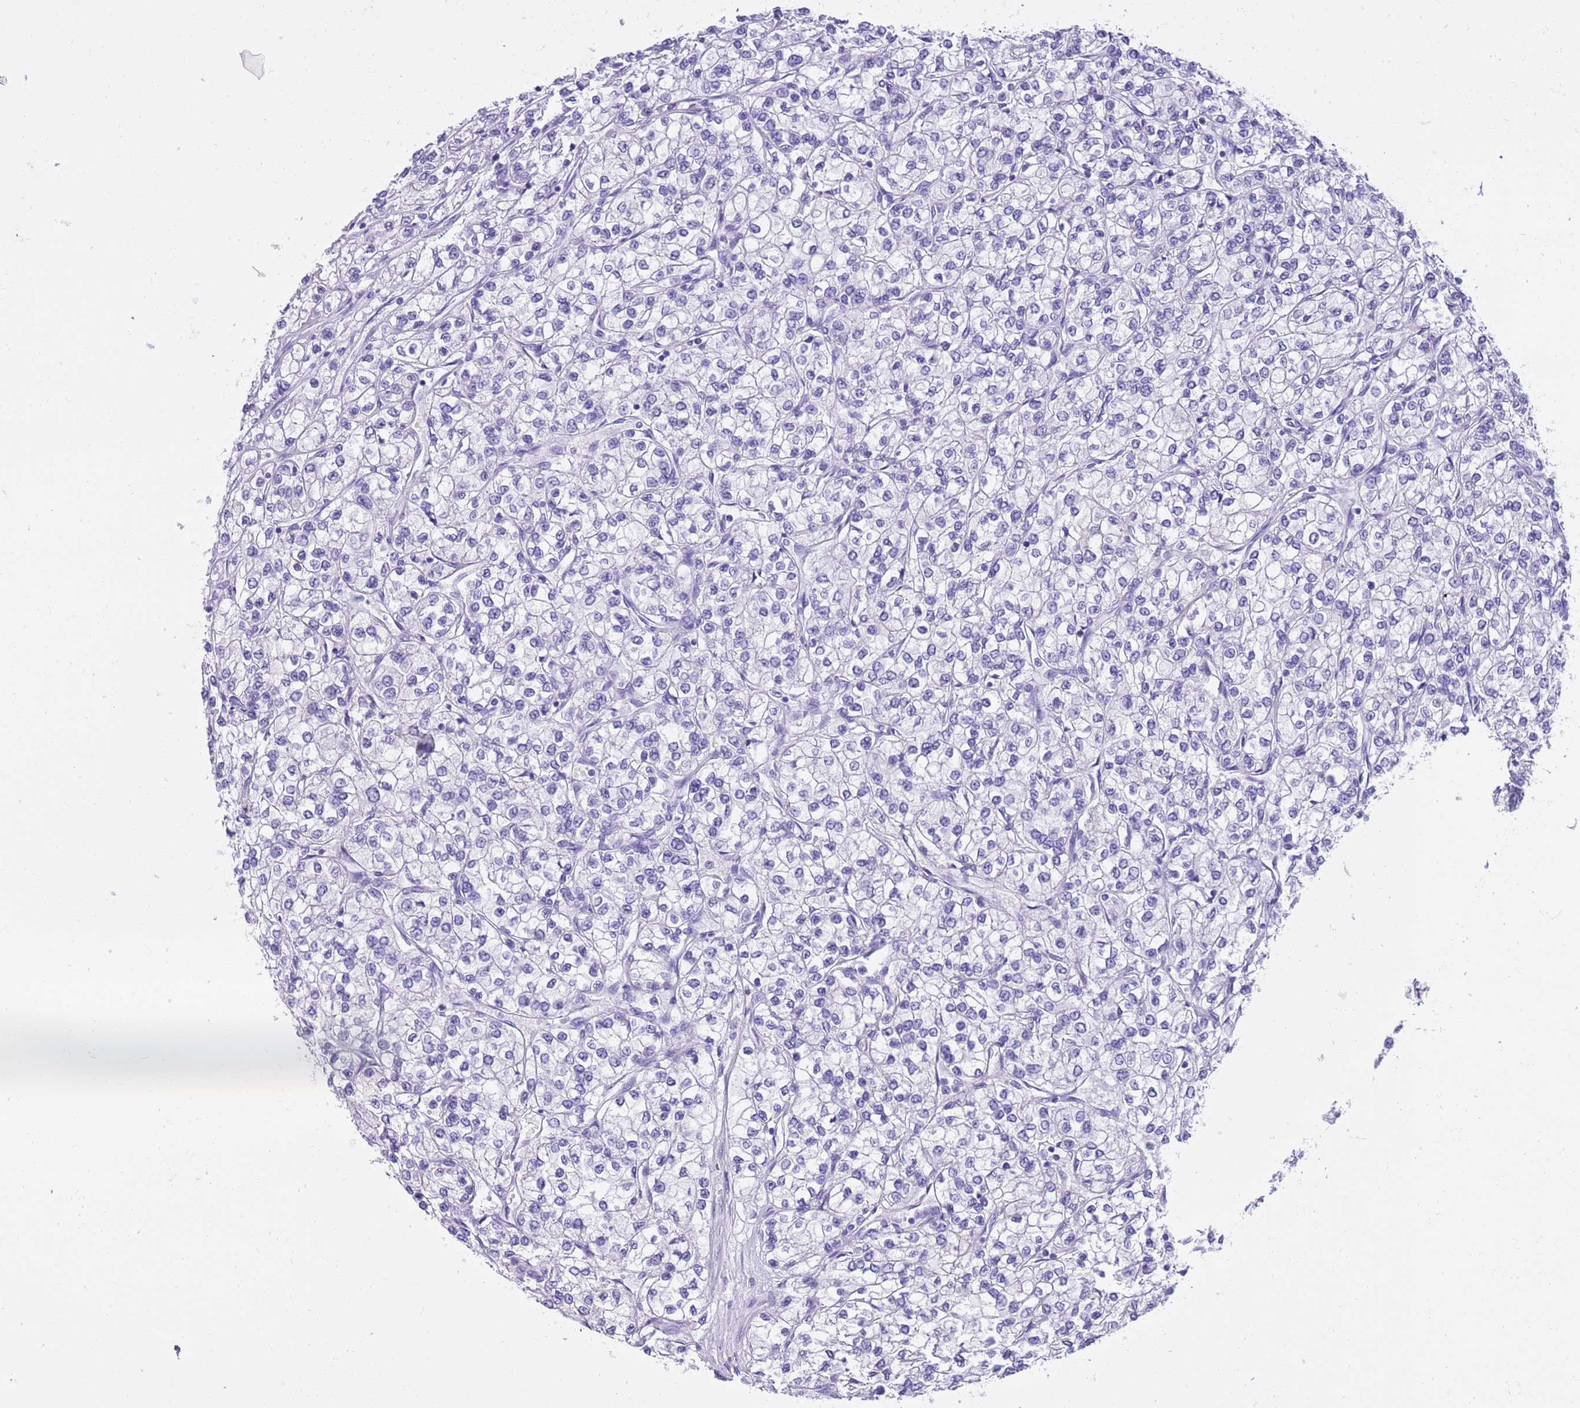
{"staining": {"intensity": "negative", "quantity": "none", "location": "none"}, "tissue": "renal cancer", "cell_type": "Tumor cells", "image_type": "cancer", "snomed": [{"axis": "morphology", "description": "Adenocarcinoma, NOS"}, {"axis": "topography", "description": "Kidney"}], "caption": "There is no significant expression in tumor cells of renal cancer. Brightfield microscopy of IHC stained with DAB (3,3'-diaminobenzidine) (brown) and hematoxylin (blue), captured at high magnification.", "gene": "TMEM185B", "patient": {"sex": "male", "age": 80}}